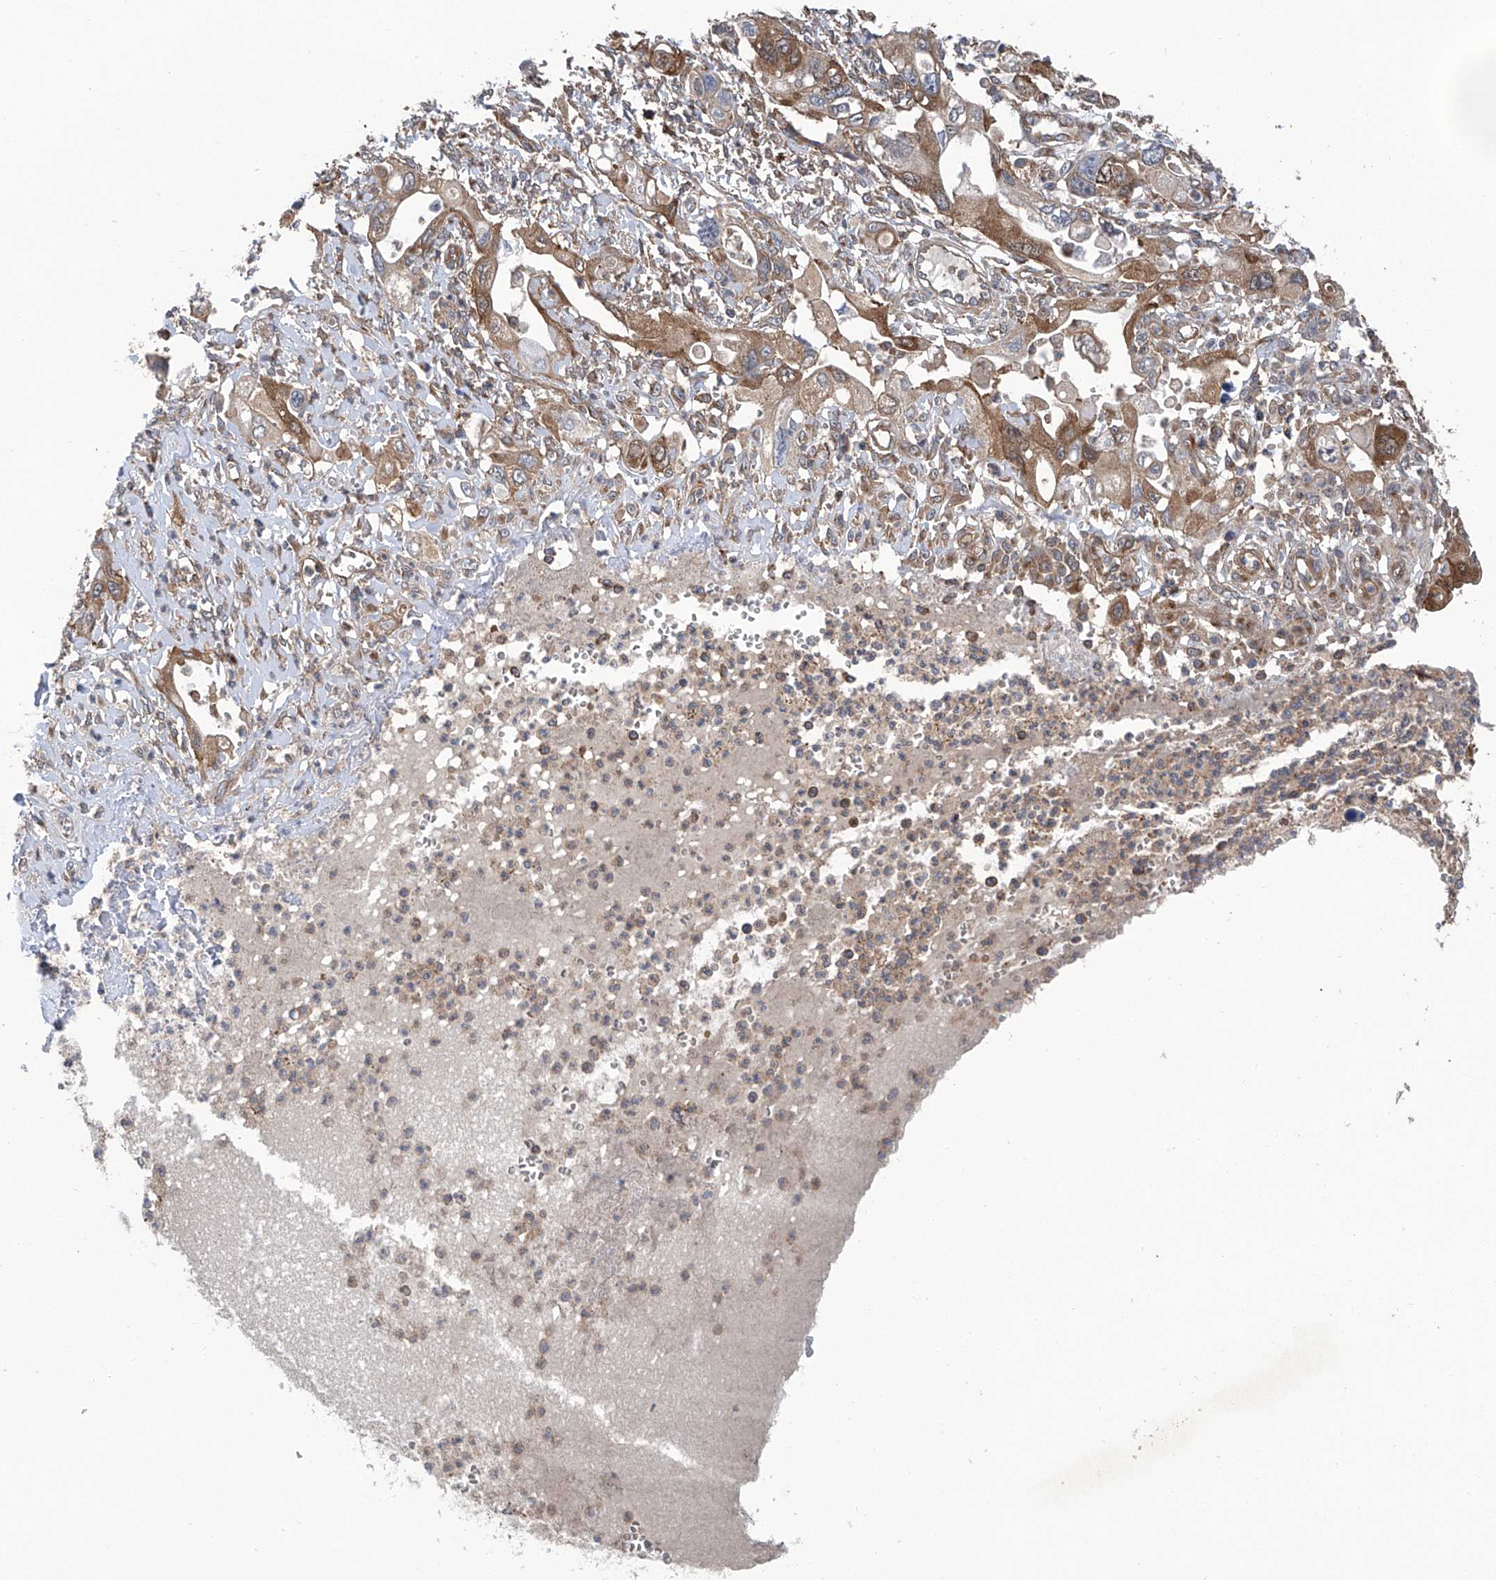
{"staining": {"intensity": "moderate", "quantity": ">75%", "location": "cytoplasmic/membranous"}, "tissue": "pancreatic cancer", "cell_type": "Tumor cells", "image_type": "cancer", "snomed": [{"axis": "morphology", "description": "Adenocarcinoma, NOS"}, {"axis": "topography", "description": "Pancreas"}], "caption": "This is a histology image of immunohistochemistry staining of pancreatic cancer, which shows moderate staining in the cytoplasmic/membranous of tumor cells.", "gene": "SMAP1", "patient": {"sex": "male", "age": 68}}